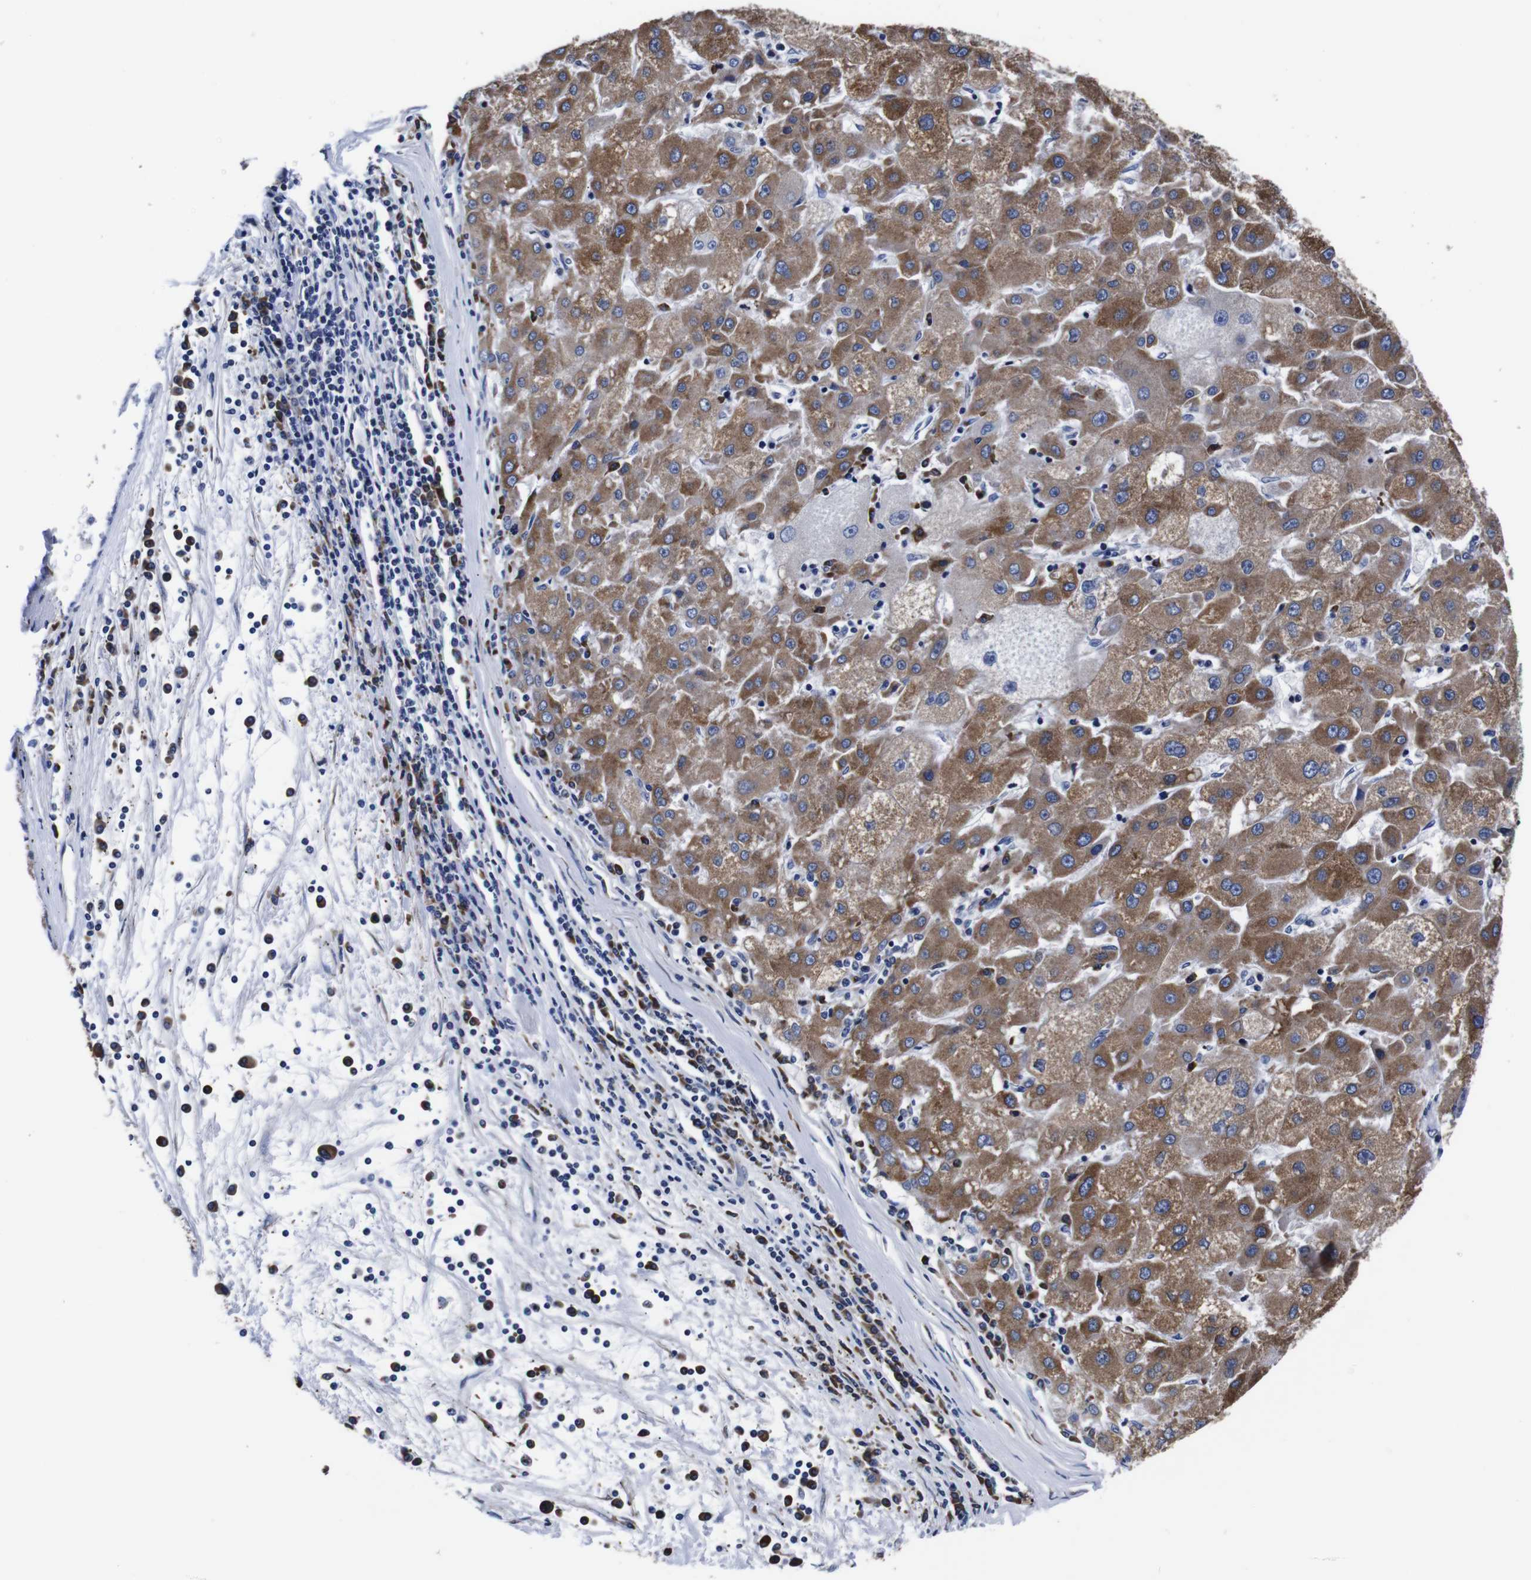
{"staining": {"intensity": "moderate", "quantity": ">75%", "location": "cytoplasmic/membranous"}, "tissue": "liver cancer", "cell_type": "Tumor cells", "image_type": "cancer", "snomed": [{"axis": "morphology", "description": "Carcinoma, Hepatocellular, NOS"}, {"axis": "topography", "description": "Liver"}], "caption": "Liver hepatocellular carcinoma was stained to show a protein in brown. There is medium levels of moderate cytoplasmic/membranous expression in approximately >75% of tumor cells.", "gene": "PPIB", "patient": {"sex": "male", "age": 72}}